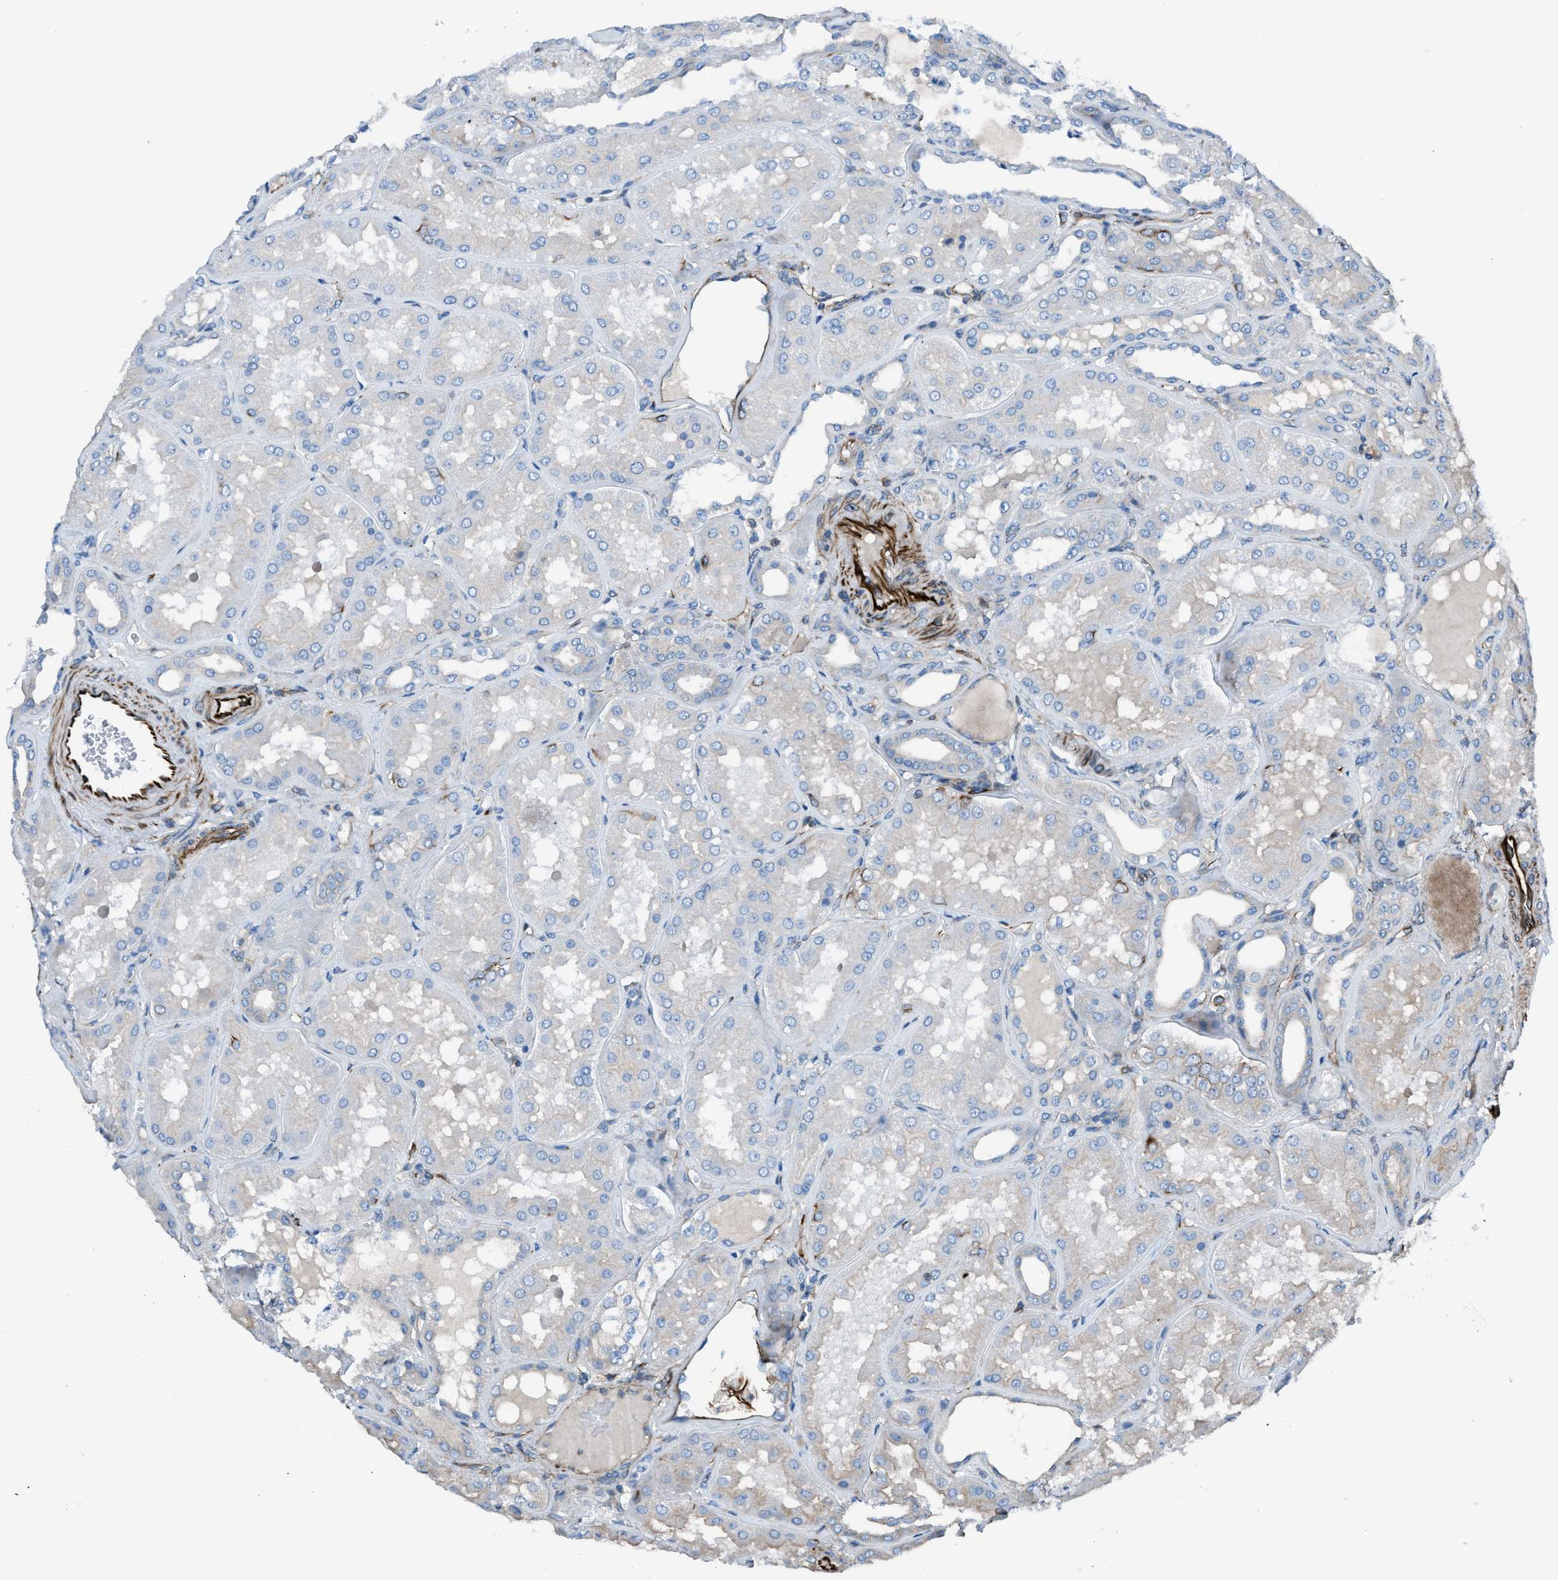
{"staining": {"intensity": "strong", "quantity": ">75%", "location": "cytoplasmic/membranous"}, "tissue": "kidney", "cell_type": "Cells in glomeruli", "image_type": "normal", "snomed": [{"axis": "morphology", "description": "Normal tissue, NOS"}, {"axis": "topography", "description": "Kidney"}], "caption": "Protein staining of unremarkable kidney shows strong cytoplasmic/membranous positivity in approximately >75% of cells in glomeruli. The protein of interest is shown in brown color, while the nuclei are stained blue.", "gene": "CABP7", "patient": {"sex": "female", "age": 56}}